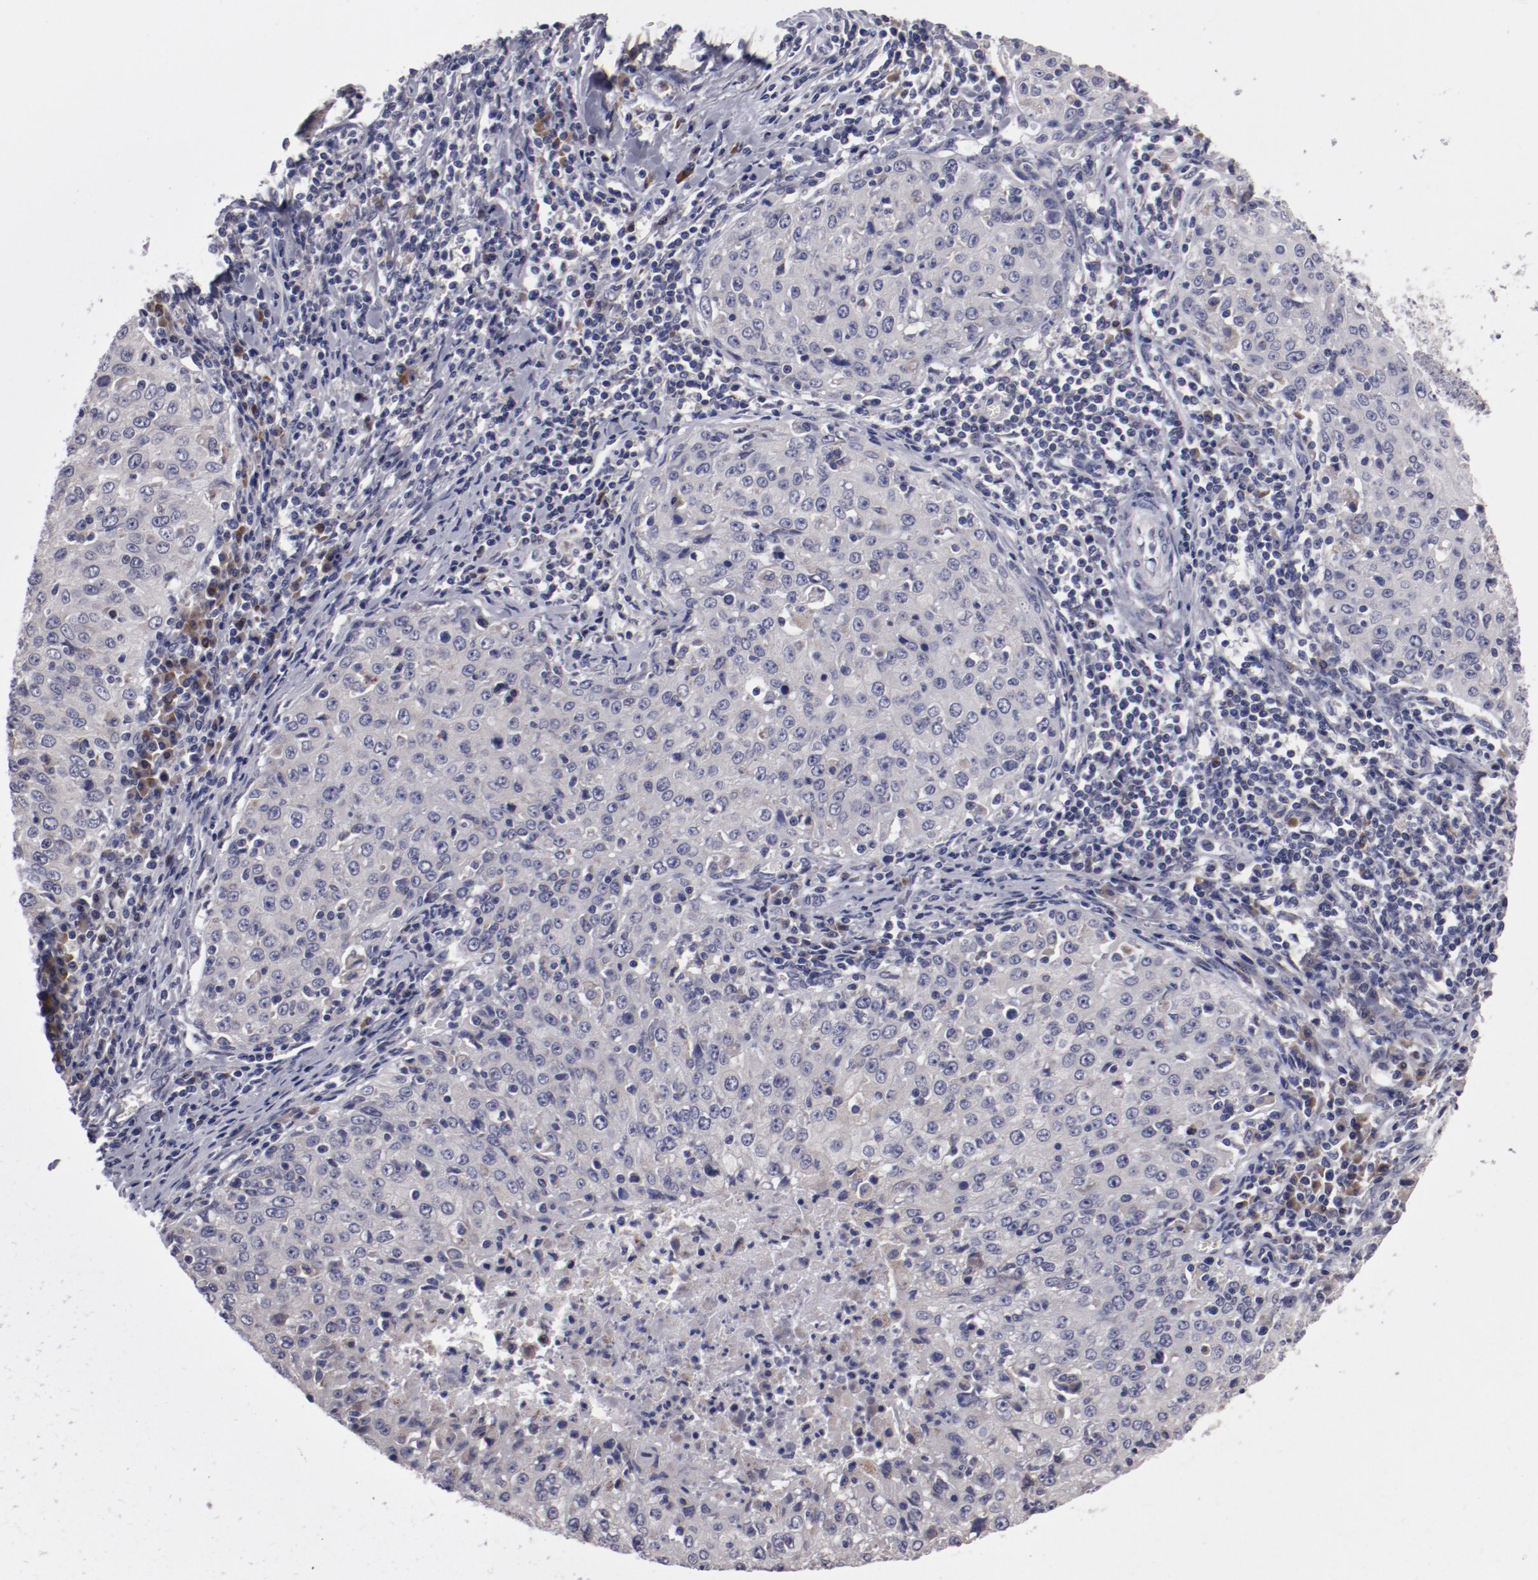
{"staining": {"intensity": "weak", "quantity": "<25%", "location": "cytoplasmic/membranous"}, "tissue": "cervical cancer", "cell_type": "Tumor cells", "image_type": "cancer", "snomed": [{"axis": "morphology", "description": "Squamous cell carcinoma, NOS"}, {"axis": "topography", "description": "Cervix"}], "caption": "Tumor cells show no significant protein staining in cervical squamous cell carcinoma.", "gene": "IL12A", "patient": {"sex": "female", "age": 27}}